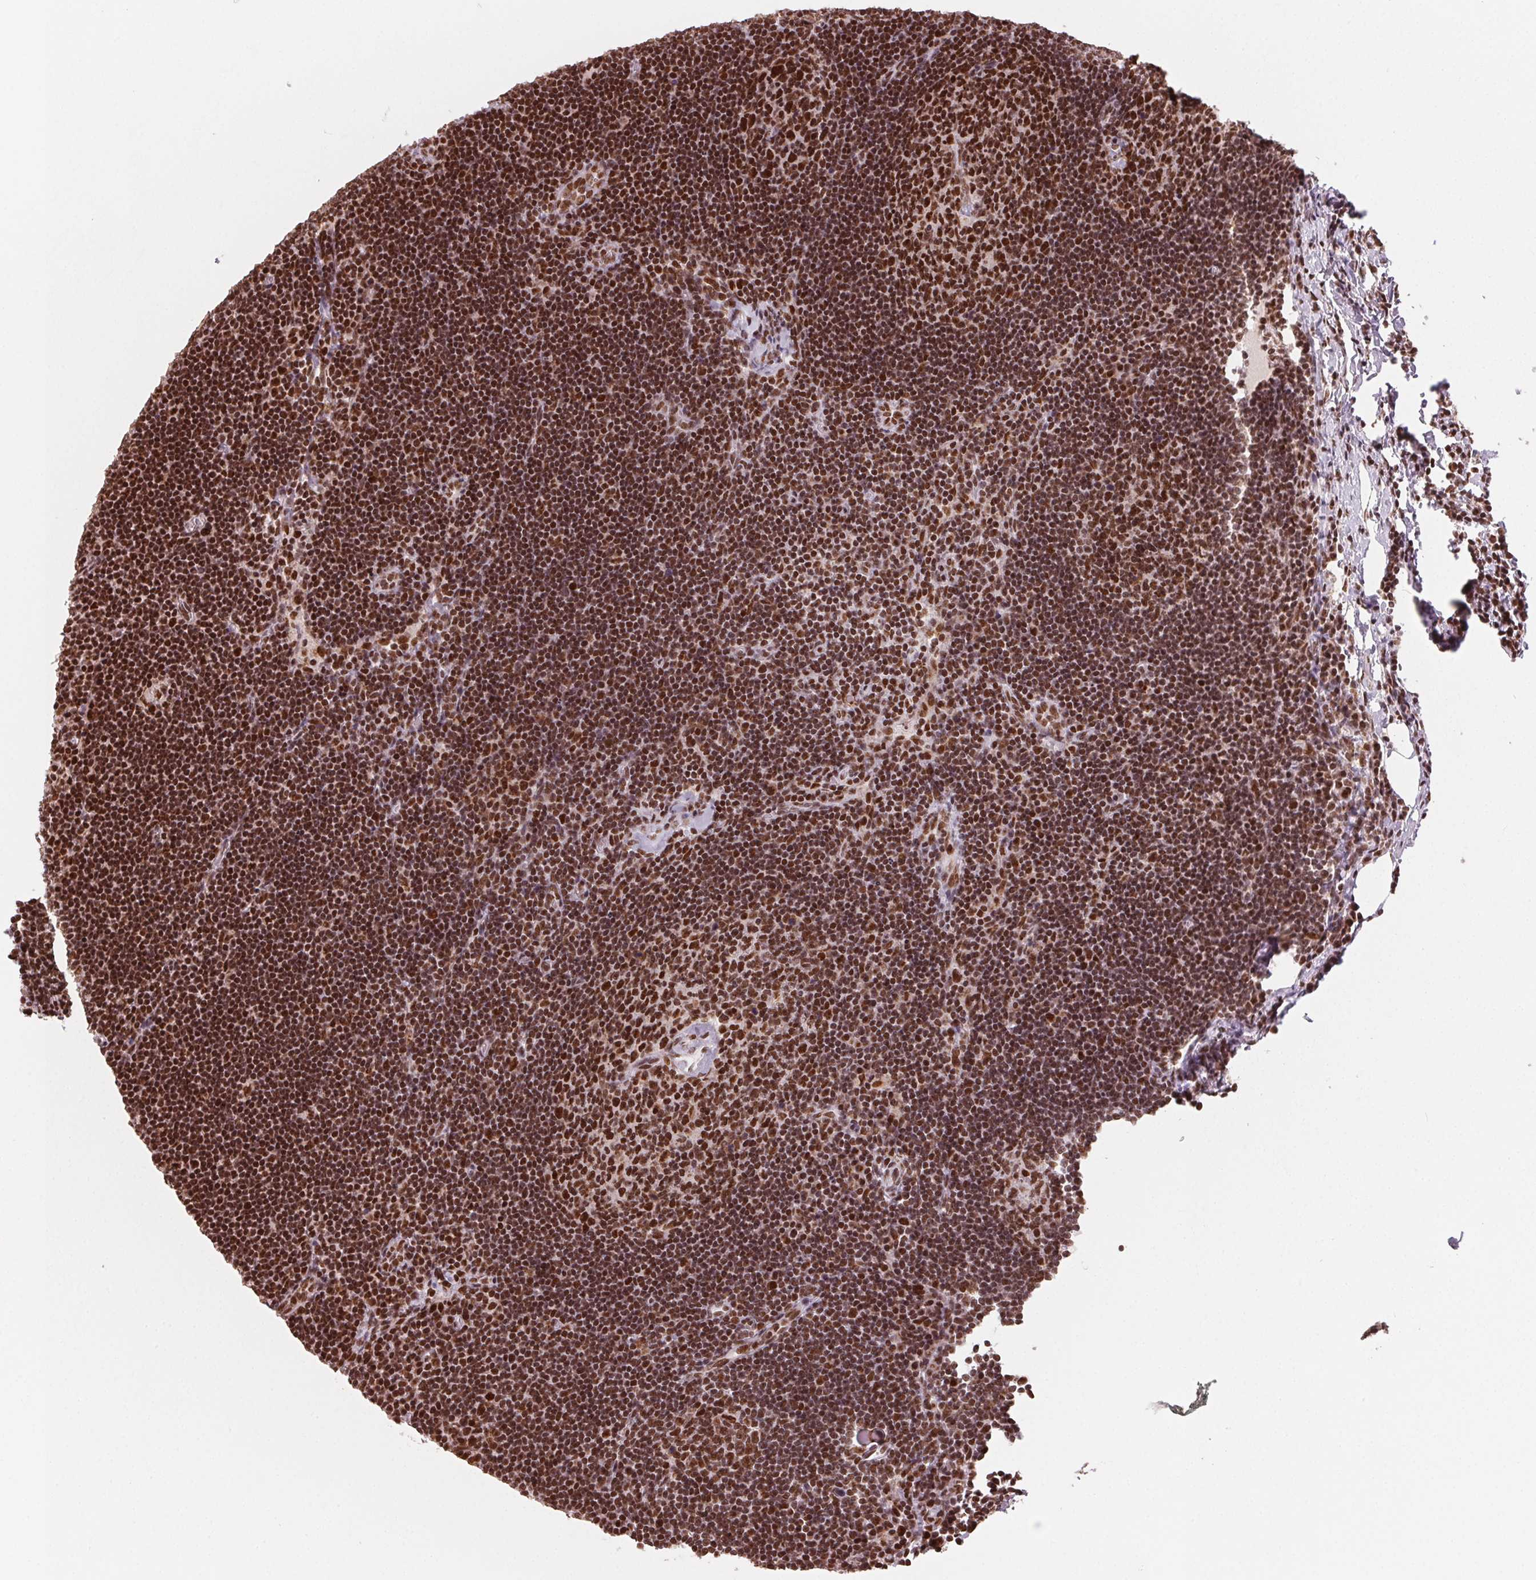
{"staining": {"intensity": "strong", "quantity": ">75%", "location": "nuclear"}, "tissue": "lymph node", "cell_type": "Germinal center cells", "image_type": "normal", "snomed": [{"axis": "morphology", "description": "Normal tissue, NOS"}, {"axis": "topography", "description": "Lymph node"}], "caption": "The immunohistochemical stain shows strong nuclear positivity in germinal center cells of benign lymph node. The staining was performed using DAB (3,3'-diaminobenzidine), with brown indicating positive protein expression. Nuclei are stained blue with hematoxylin.", "gene": "TOPORS", "patient": {"sex": "male", "age": 67}}